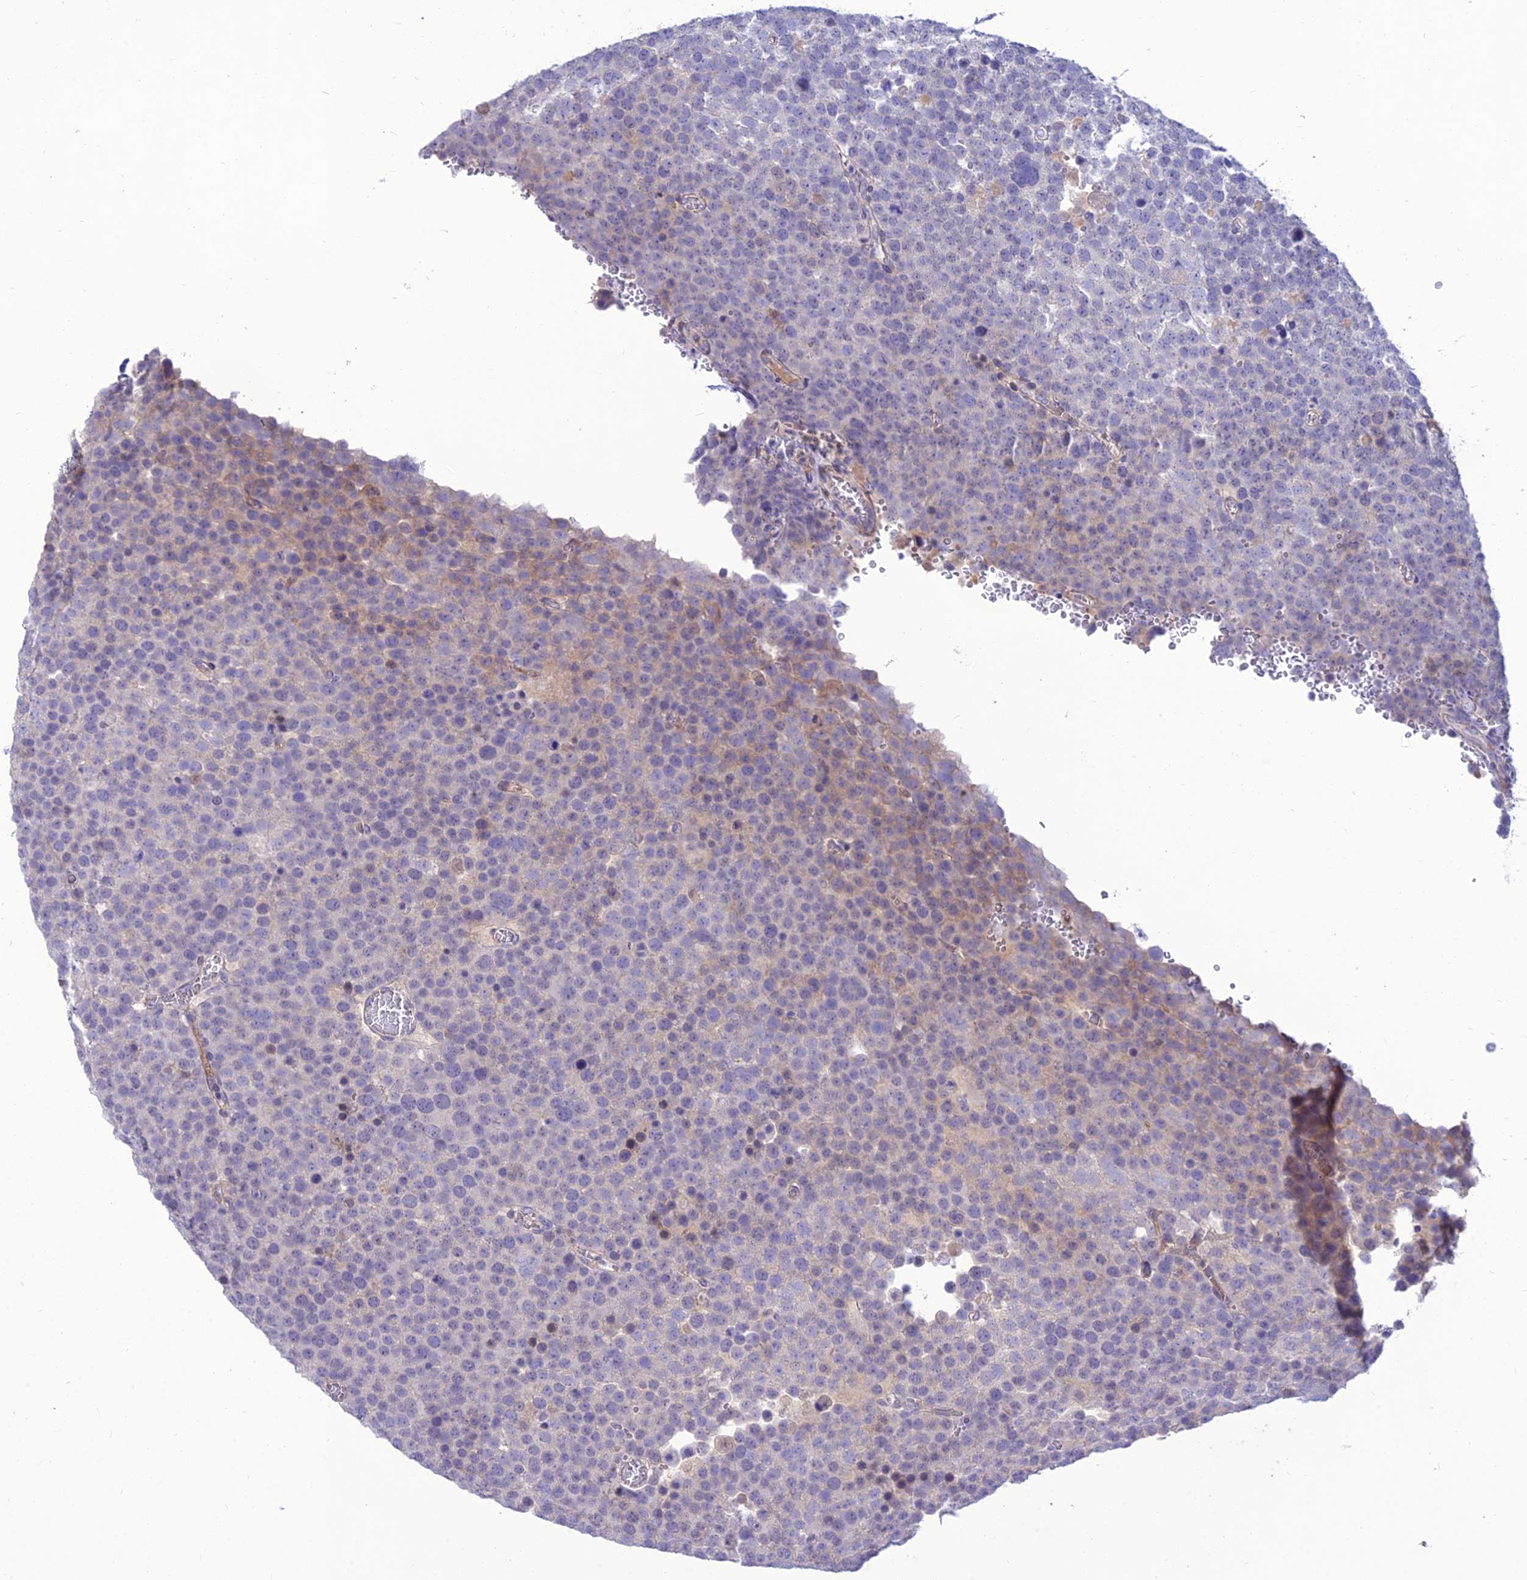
{"staining": {"intensity": "weak", "quantity": "<25%", "location": "cytoplasmic/membranous"}, "tissue": "testis cancer", "cell_type": "Tumor cells", "image_type": "cancer", "snomed": [{"axis": "morphology", "description": "Seminoma, NOS"}, {"axis": "topography", "description": "Testis"}], "caption": "Tumor cells are negative for protein expression in human testis cancer.", "gene": "TEKT3", "patient": {"sex": "male", "age": 71}}